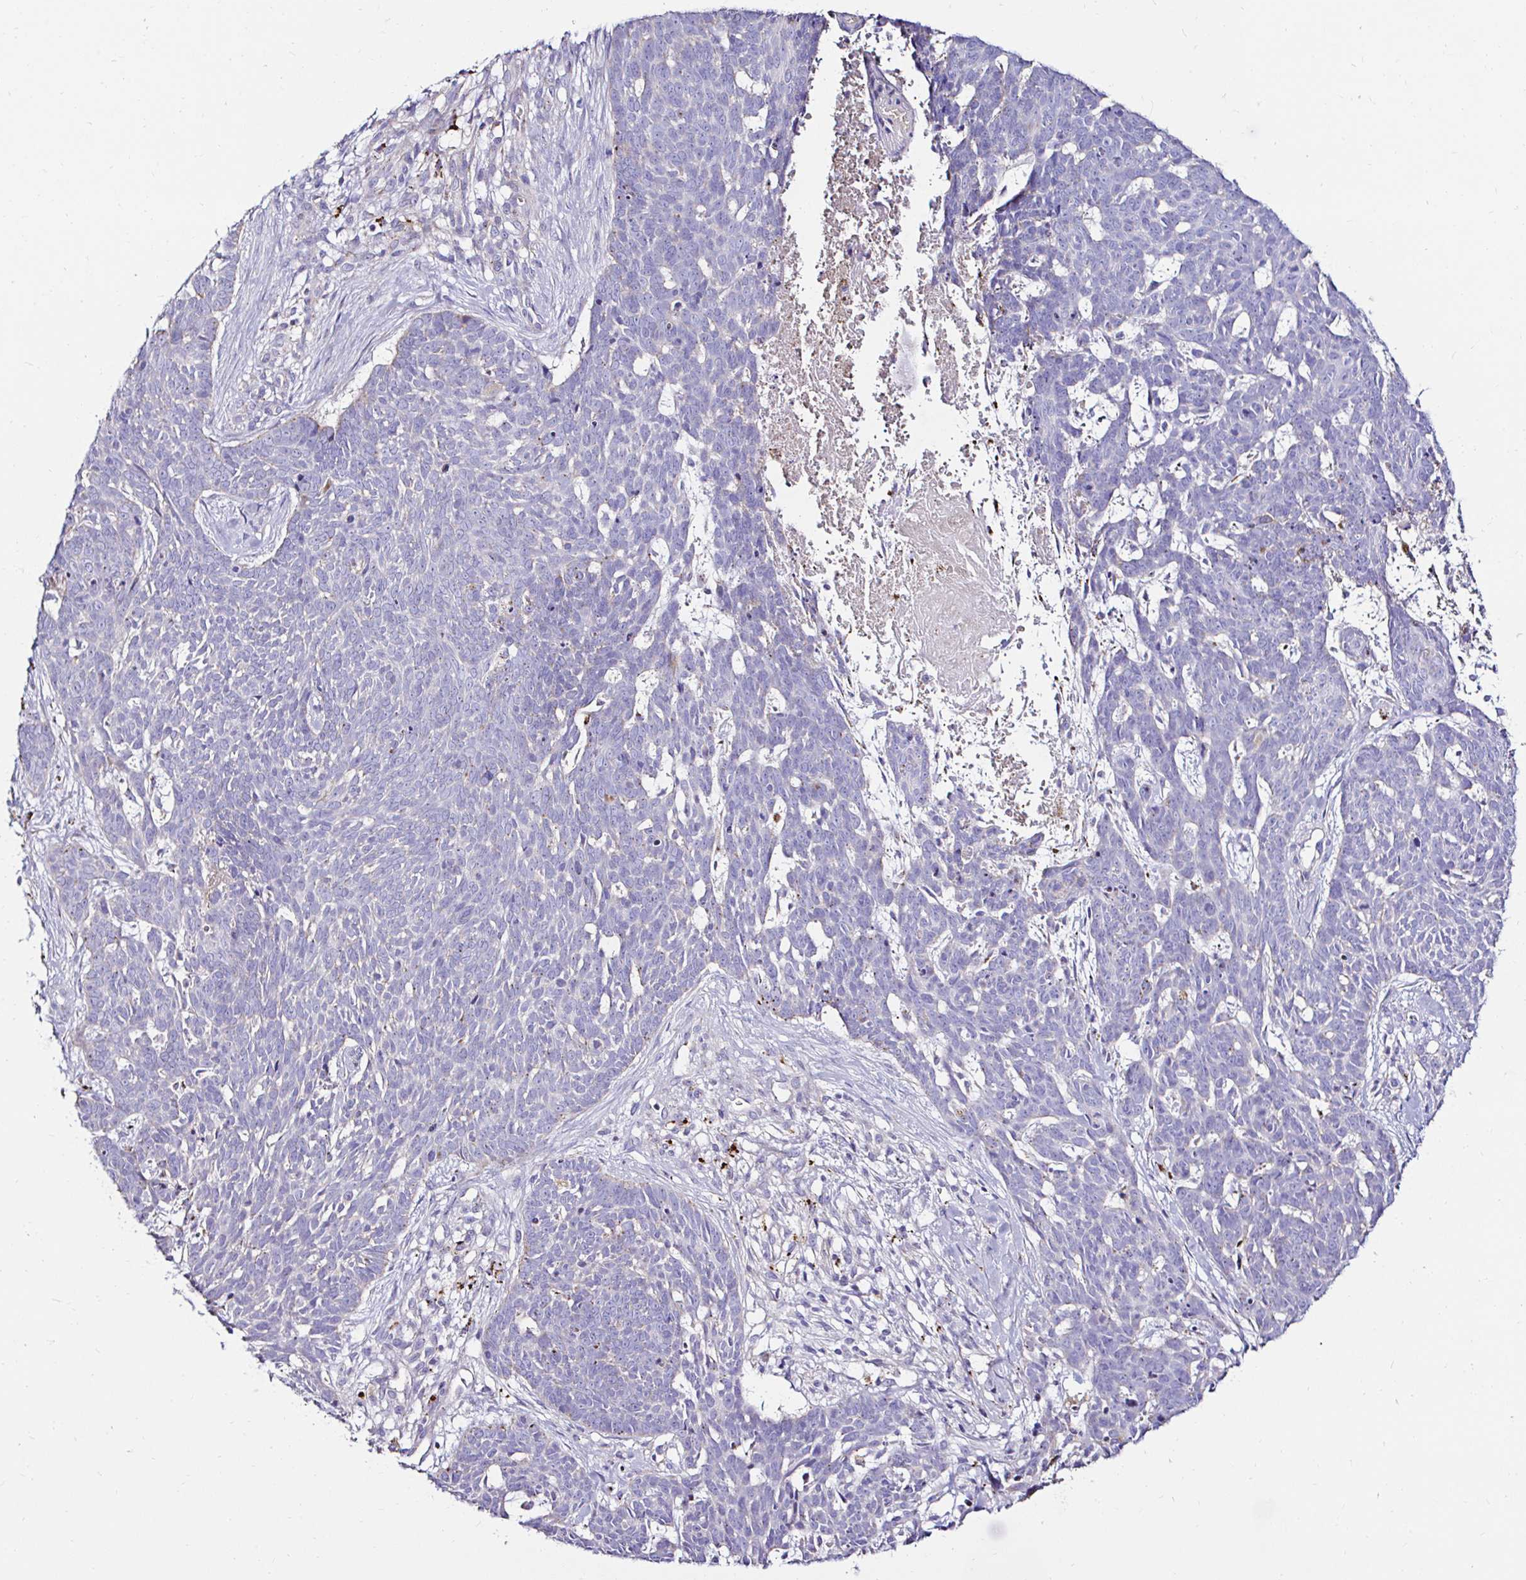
{"staining": {"intensity": "negative", "quantity": "none", "location": "none"}, "tissue": "skin cancer", "cell_type": "Tumor cells", "image_type": "cancer", "snomed": [{"axis": "morphology", "description": "Basal cell carcinoma"}, {"axis": "topography", "description": "Skin"}], "caption": "Immunohistochemistry (IHC) of skin cancer (basal cell carcinoma) demonstrates no staining in tumor cells.", "gene": "GALNS", "patient": {"sex": "female", "age": 78}}